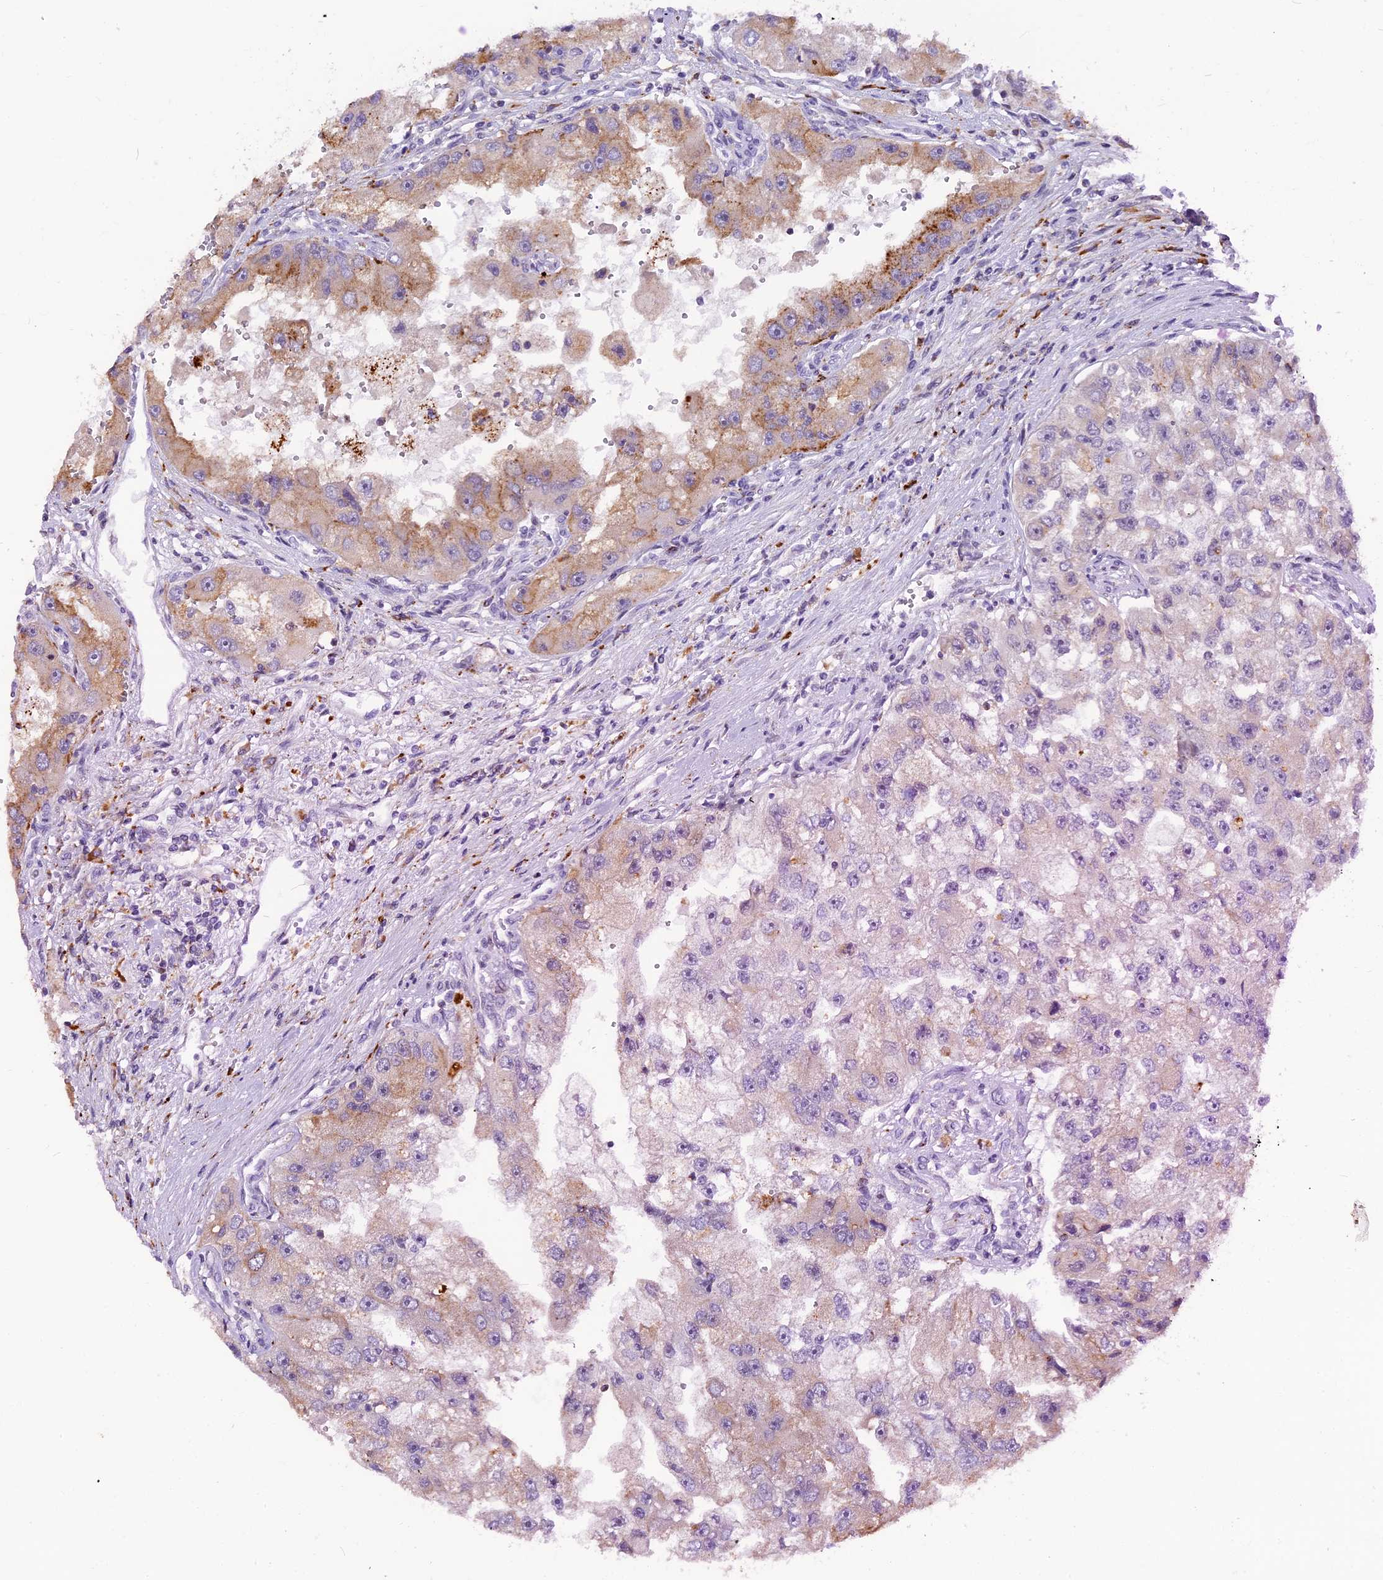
{"staining": {"intensity": "moderate", "quantity": "<25%", "location": "cytoplasmic/membranous"}, "tissue": "renal cancer", "cell_type": "Tumor cells", "image_type": "cancer", "snomed": [{"axis": "morphology", "description": "Adenocarcinoma, NOS"}, {"axis": "topography", "description": "Kidney"}], "caption": "Immunohistochemical staining of renal adenocarcinoma exhibits low levels of moderate cytoplasmic/membranous protein expression in about <25% of tumor cells.", "gene": "THRSP", "patient": {"sex": "male", "age": 63}}